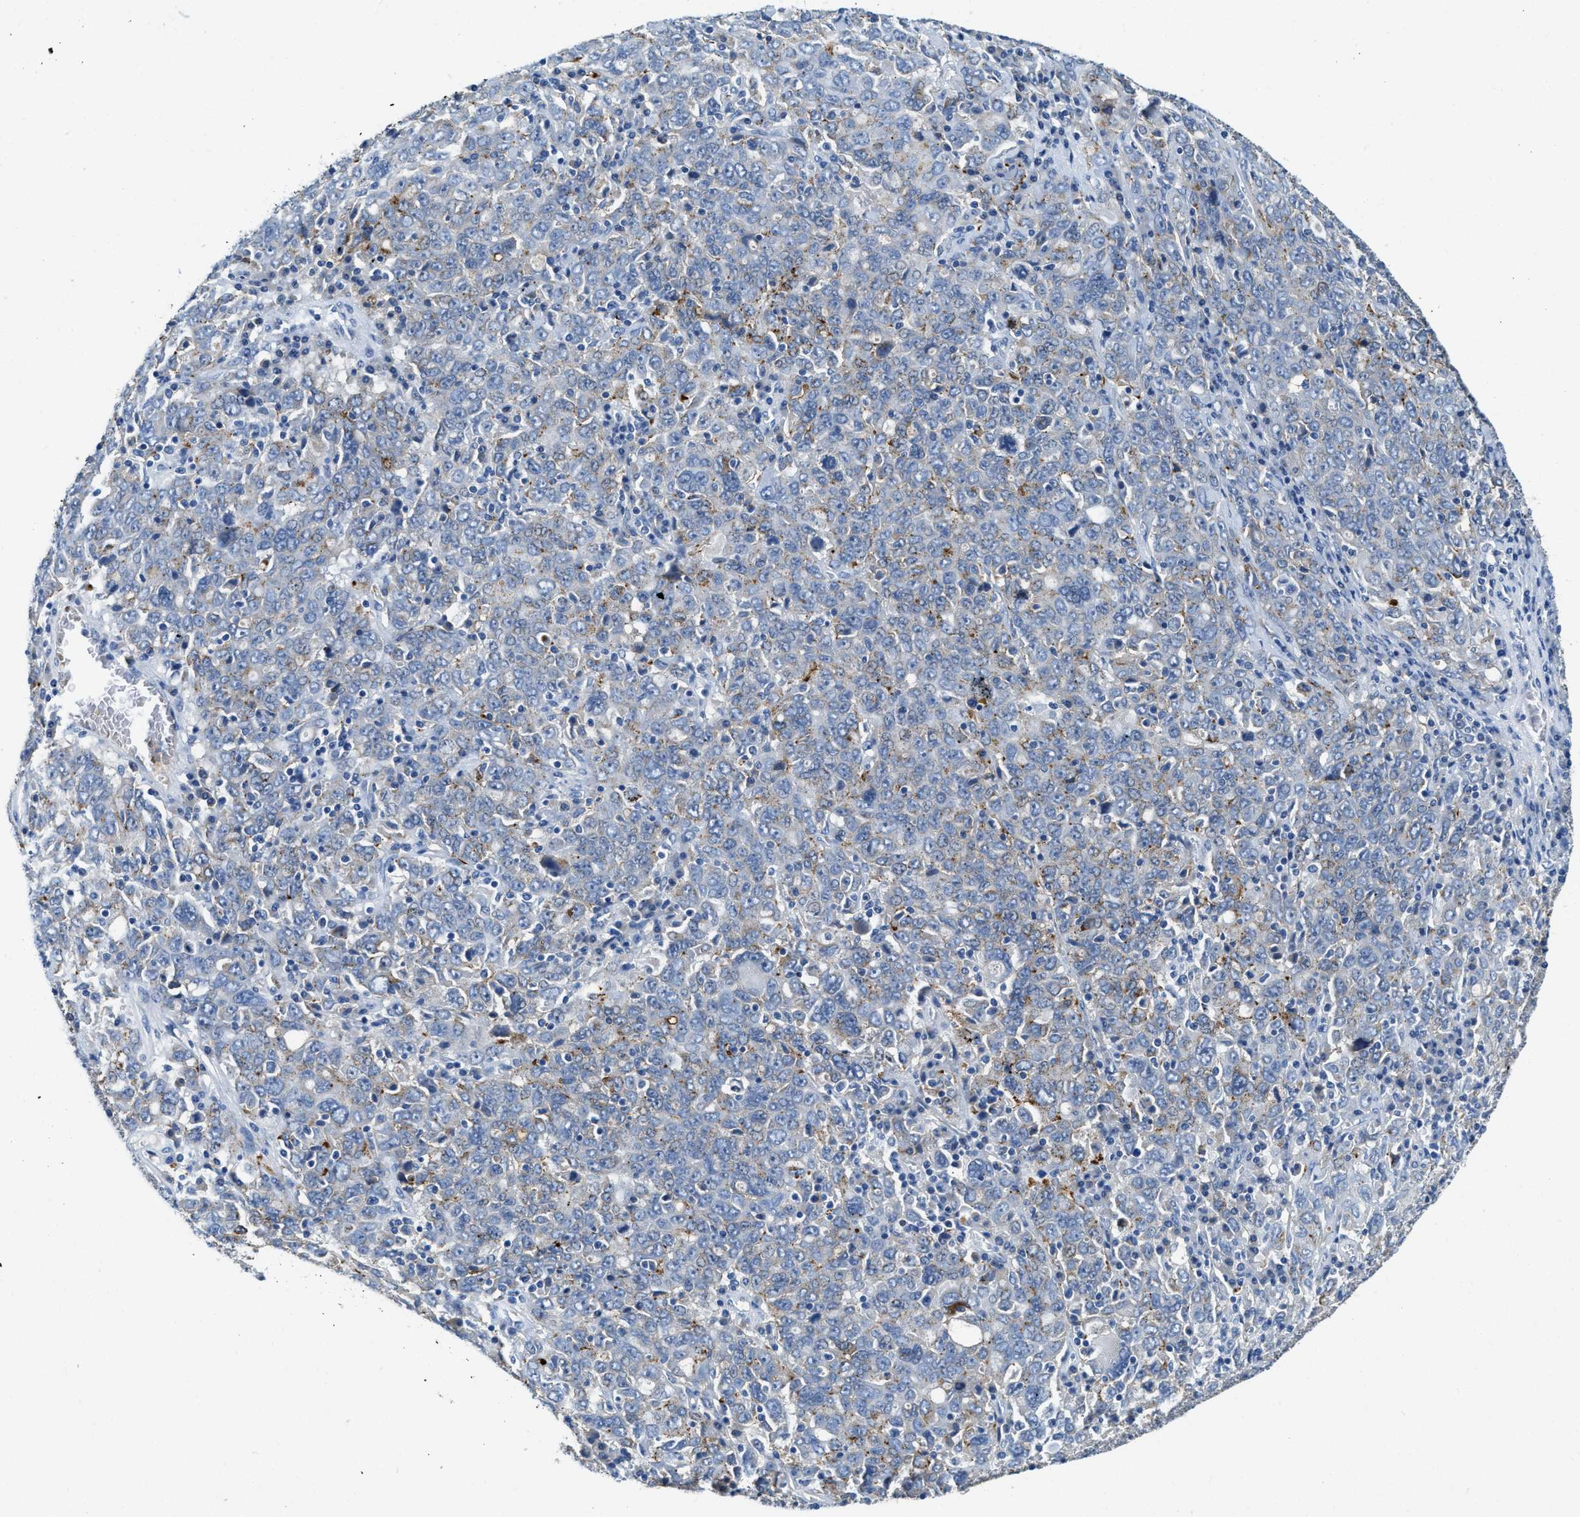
{"staining": {"intensity": "moderate", "quantity": "<25%", "location": "cytoplasmic/membranous"}, "tissue": "ovarian cancer", "cell_type": "Tumor cells", "image_type": "cancer", "snomed": [{"axis": "morphology", "description": "Carcinoma, endometroid"}, {"axis": "topography", "description": "Ovary"}], "caption": "This is a photomicrograph of immunohistochemistry (IHC) staining of ovarian cancer (endometroid carcinoma), which shows moderate positivity in the cytoplasmic/membranous of tumor cells.", "gene": "TSPAN3", "patient": {"sex": "female", "age": 62}}